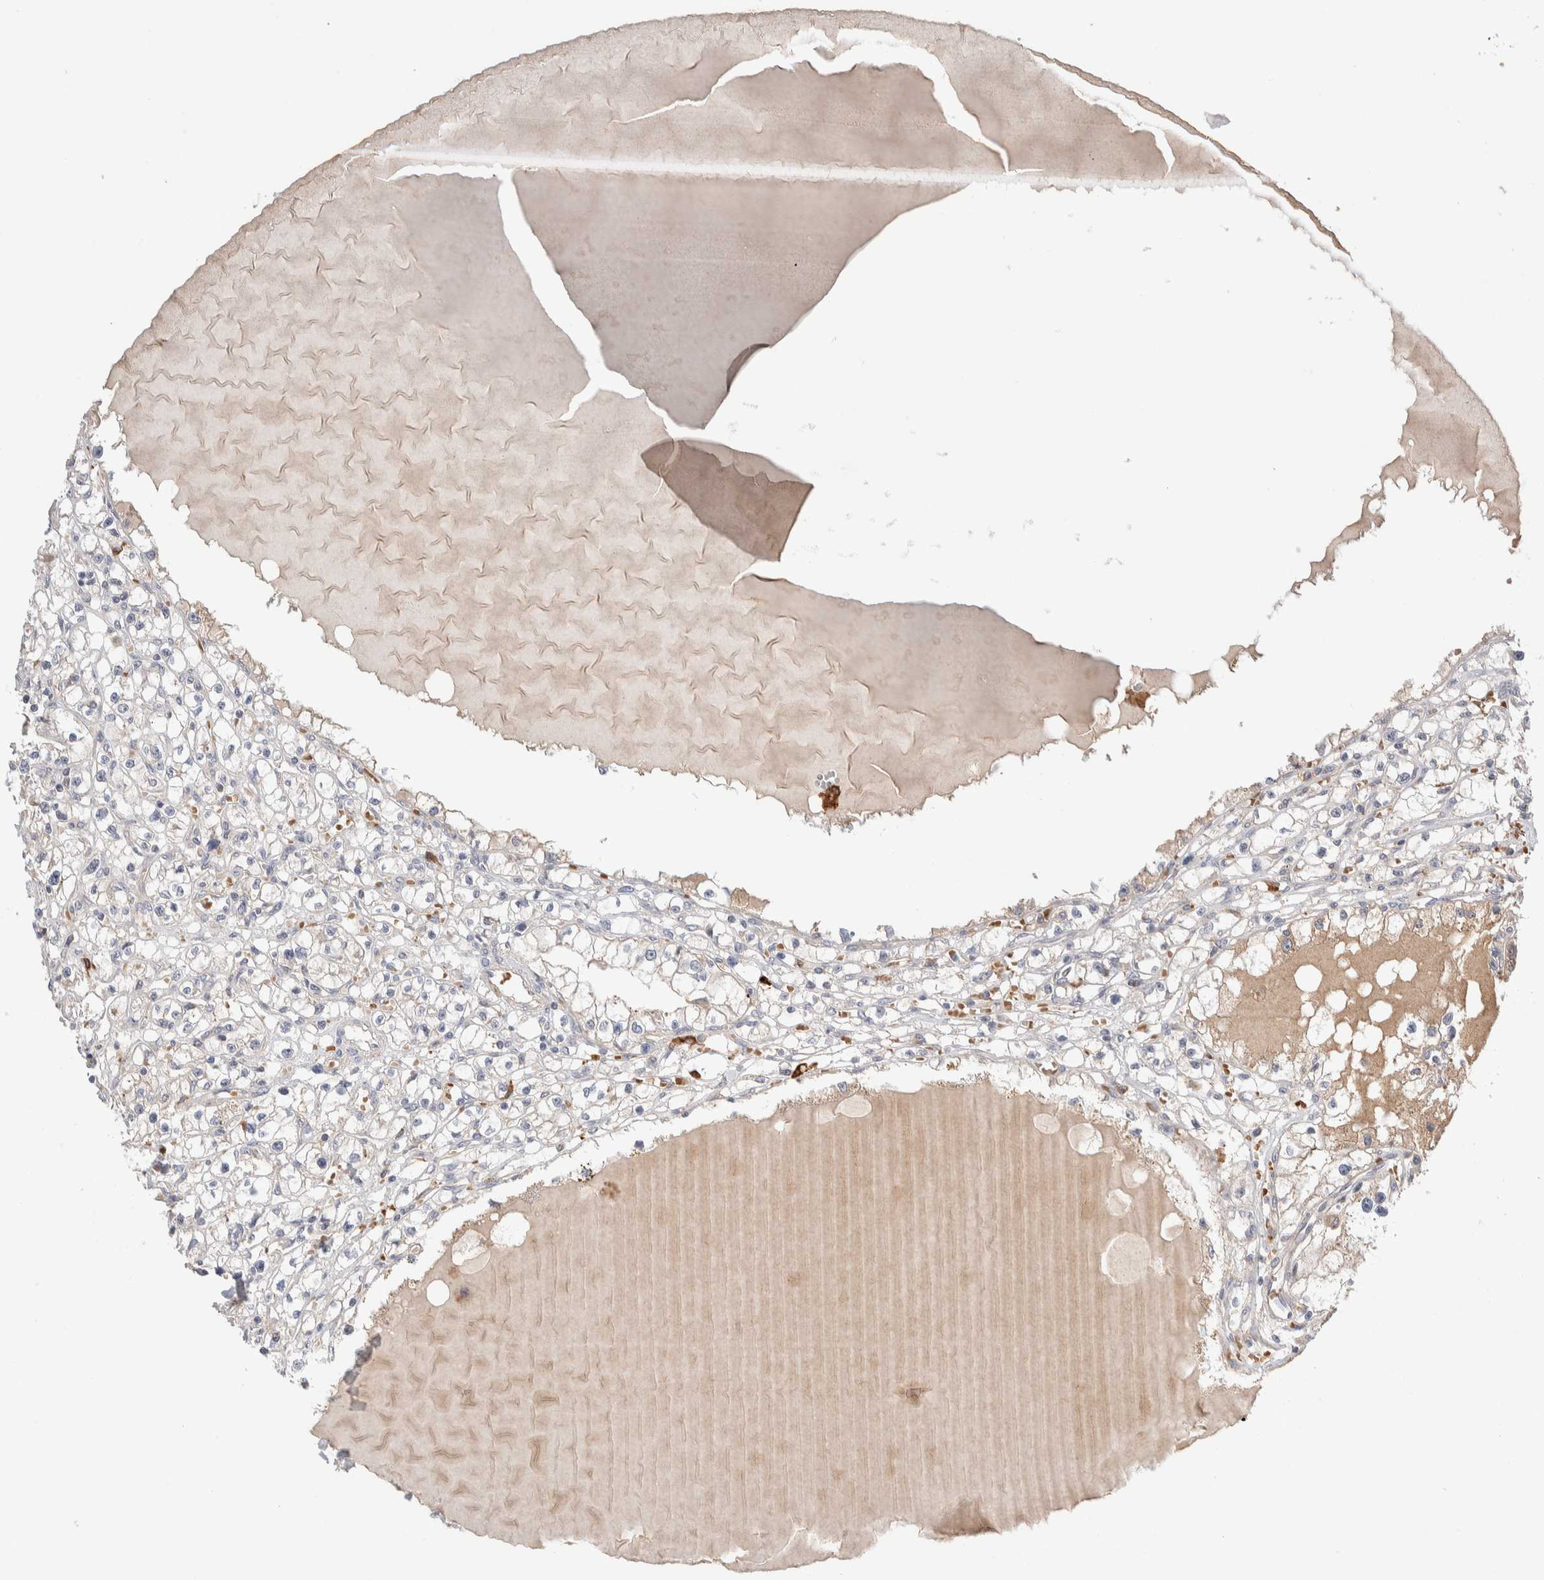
{"staining": {"intensity": "weak", "quantity": "<25%", "location": "cytoplasmic/membranous"}, "tissue": "renal cancer", "cell_type": "Tumor cells", "image_type": "cancer", "snomed": [{"axis": "morphology", "description": "Adenocarcinoma, NOS"}, {"axis": "topography", "description": "Kidney"}], "caption": "High power microscopy image of an immunohistochemistry photomicrograph of renal cancer (adenocarcinoma), revealing no significant positivity in tumor cells.", "gene": "WDR91", "patient": {"sex": "male", "age": 56}}